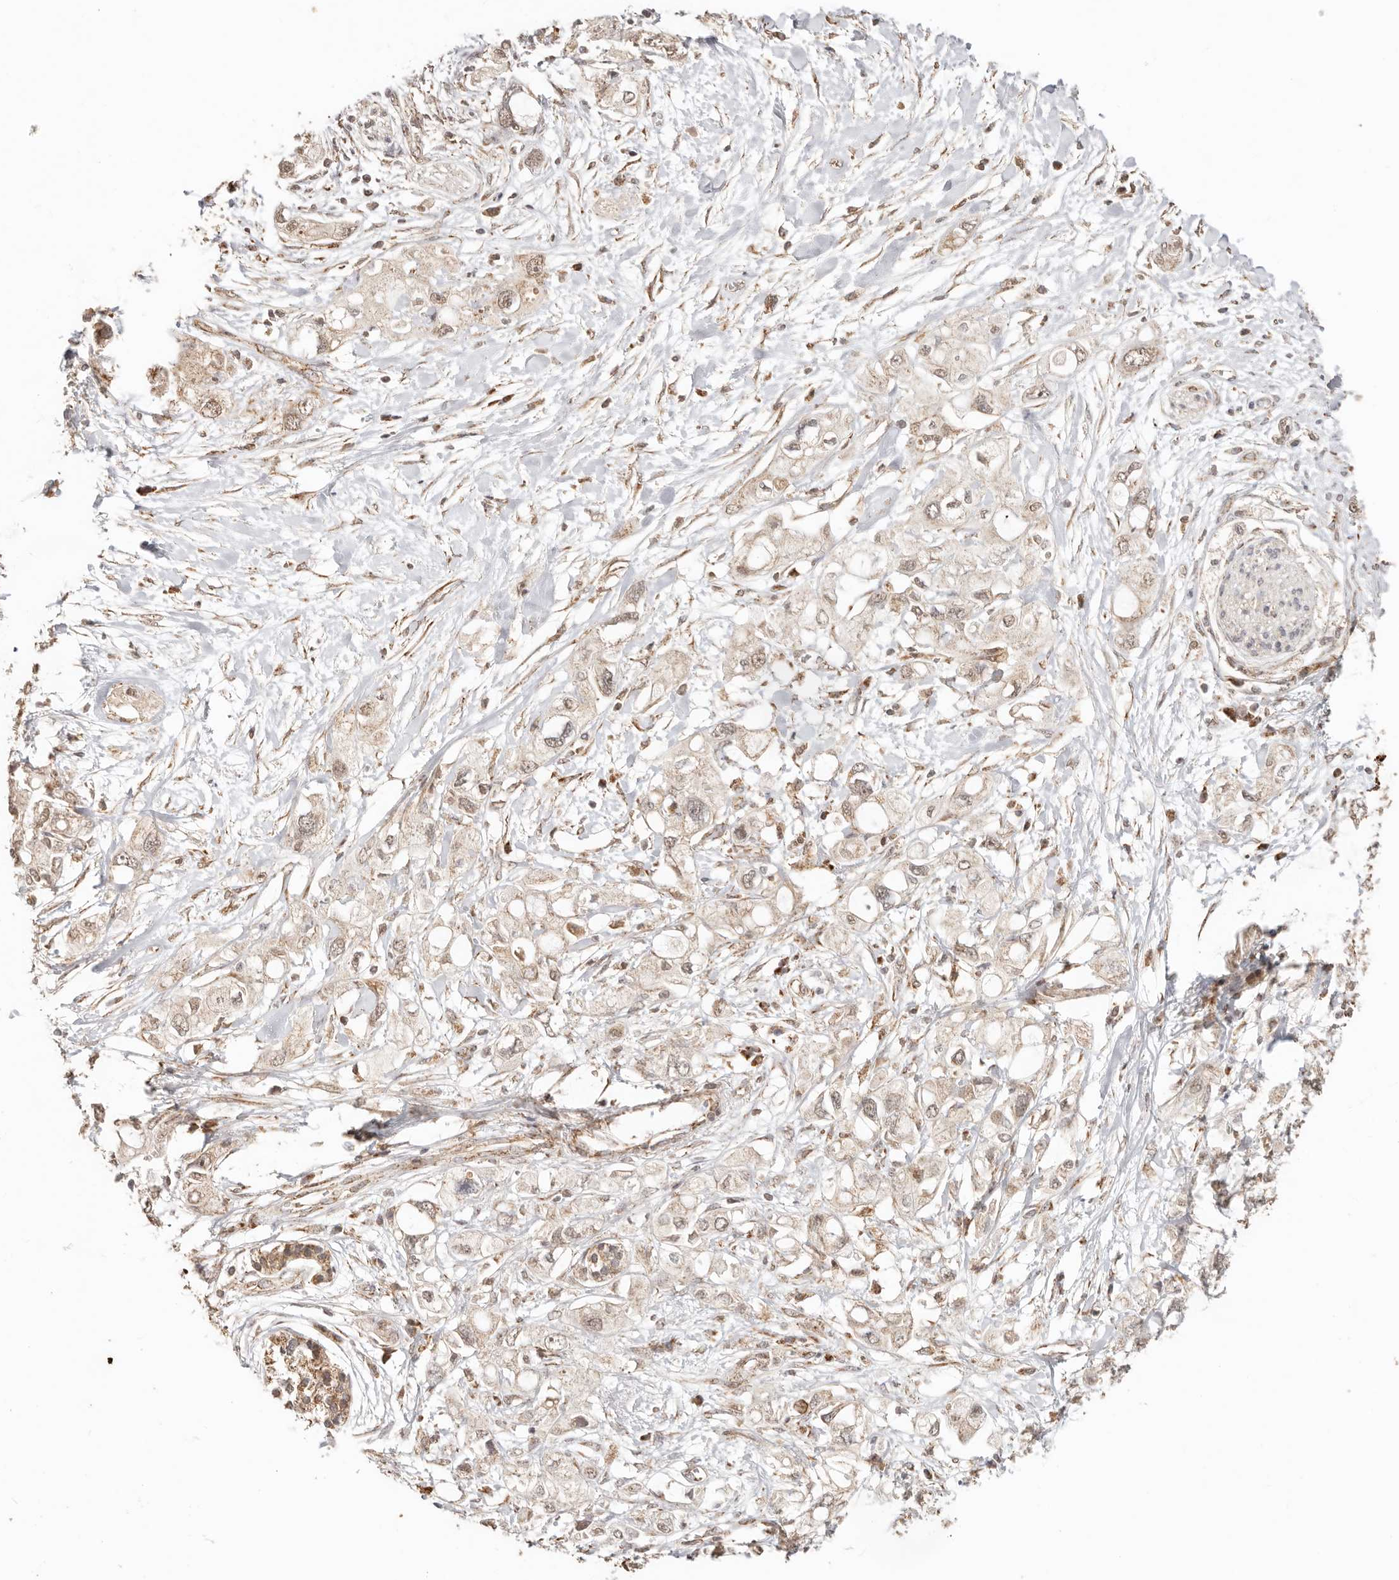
{"staining": {"intensity": "weak", "quantity": ">75%", "location": "cytoplasmic/membranous,nuclear"}, "tissue": "pancreatic cancer", "cell_type": "Tumor cells", "image_type": "cancer", "snomed": [{"axis": "morphology", "description": "Adenocarcinoma, NOS"}, {"axis": "topography", "description": "Pancreas"}], "caption": "There is low levels of weak cytoplasmic/membranous and nuclear staining in tumor cells of adenocarcinoma (pancreatic), as demonstrated by immunohistochemical staining (brown color).", "gene": "NDUFB11", "patient": {"sex": "female", "age": 56}}